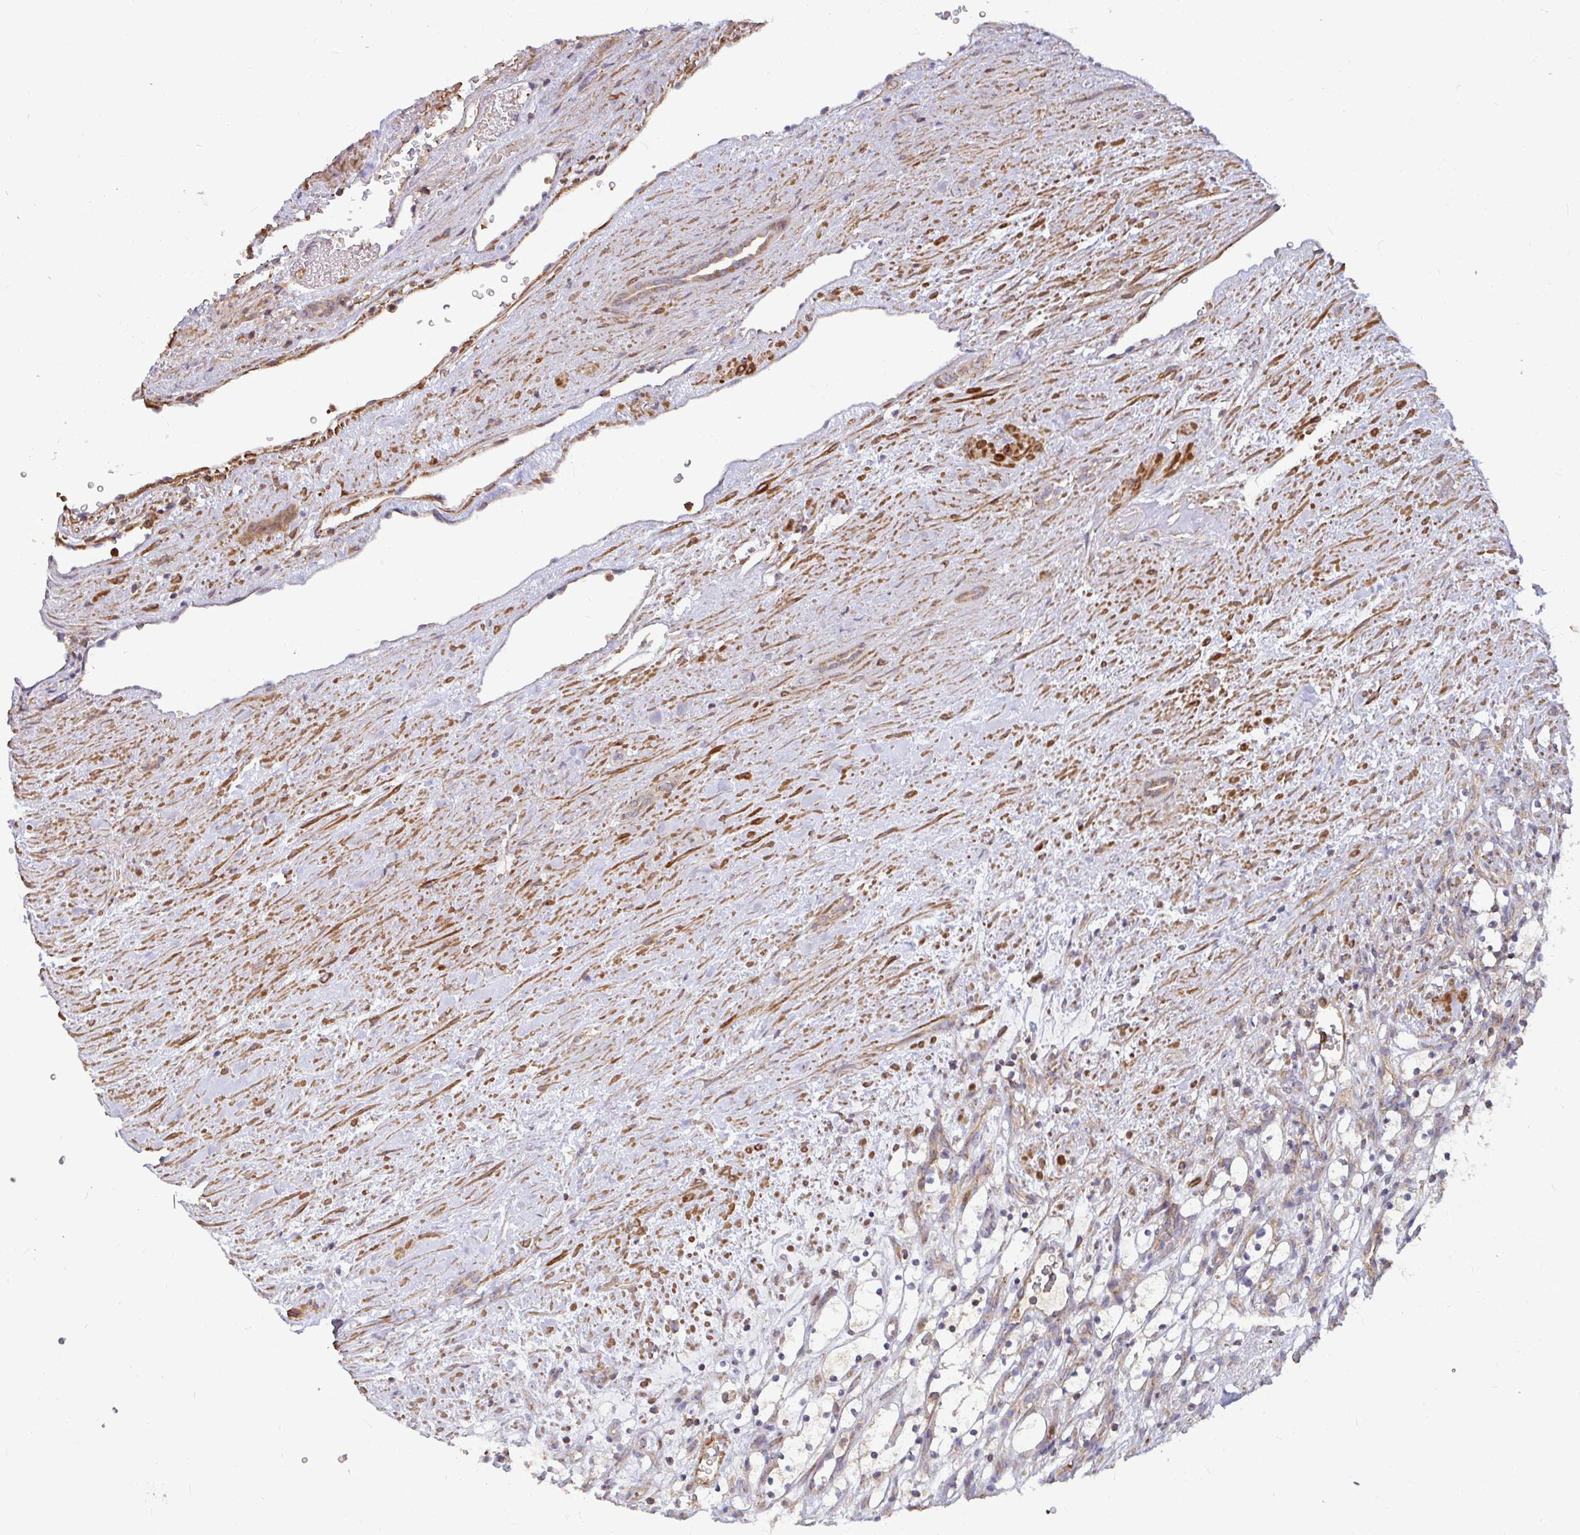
{"staining": {"intensity": "weak", "quantity": "25%-75%", "location": "cytoplasmic/membranous"}, "tissue": "renal cancer", "cell_type": "Tumor cells", "image_type": "cancer", "snomed": [{"axis": "morphology", "description": "Adenocarcinoma, NOS"}, {"axis": "topography", "description": "Kidney"}], "caption": "Renal adenocarcinoma was stained to show a protein in brown. There is low levels of weak cytoplasmic/membranous staining in about 25%-75% of tumor cells.", "gene": "SPRY1", "patient": {"sex": "female", "age": 69}}